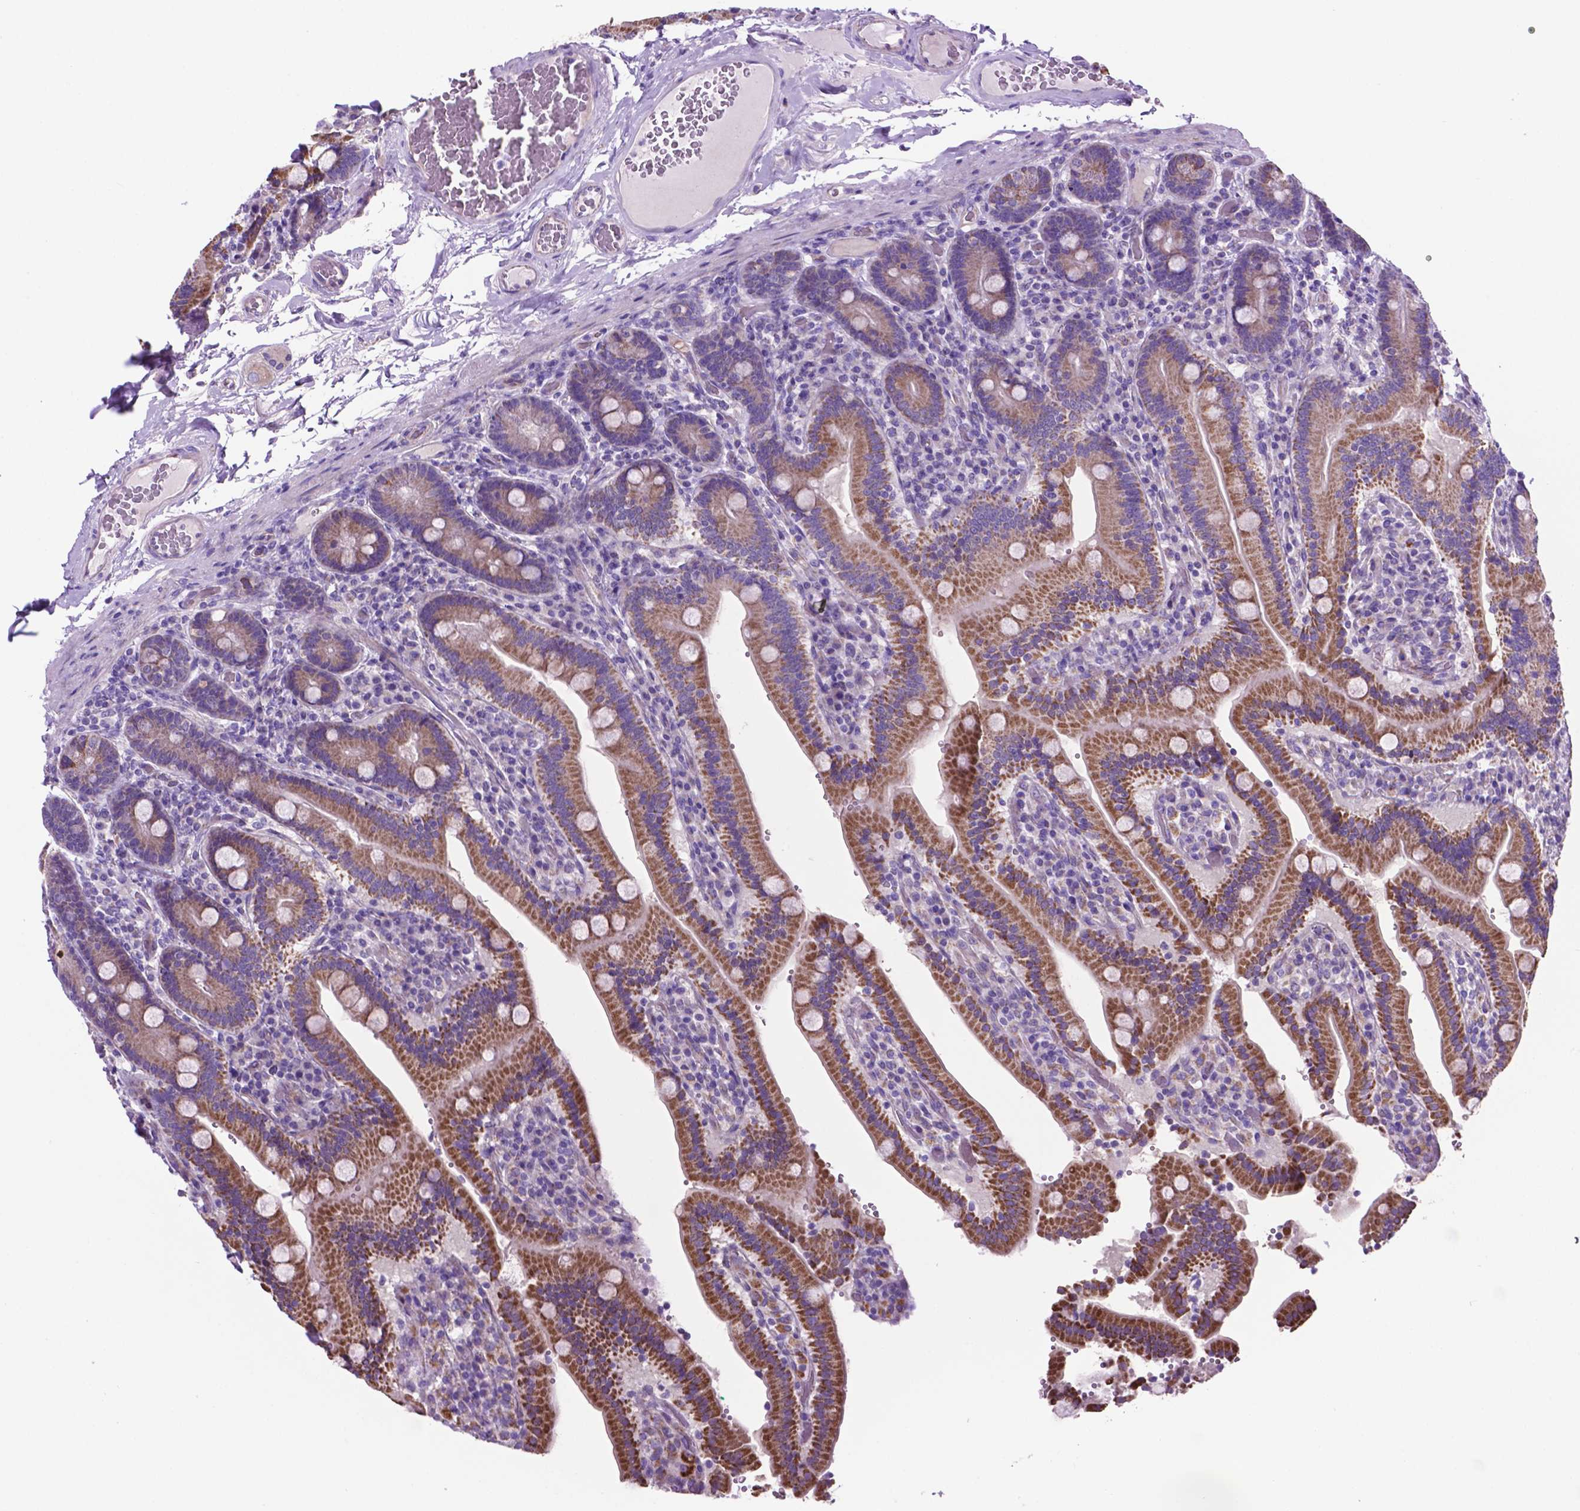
{"staining": {"intensity": "moderate", "quantity": ">75%", "location": "cytoplasmic/membranous"}, "tissue": "duodenum", "cell_type": "Glandular cells", "image_type": "normal", "snomed": [{"axis": "morphology", "description": "Normal tissue, NOS"}, {"axis": "topography", "description": "Duodenum"}], "caption": "High-magnification brightfield microscopy of unremarkable duodenum stained with DAB (3,3'-diaminobenzidine) (brown) and counterstained with hematoxylin (blue). glandular cells exhibit moderate cytoplasmic/membranous expression is appreciated in approximately>75% of cells.", "gene": "TMEM121B", "patient": {"sex": "female", "age": 62}}